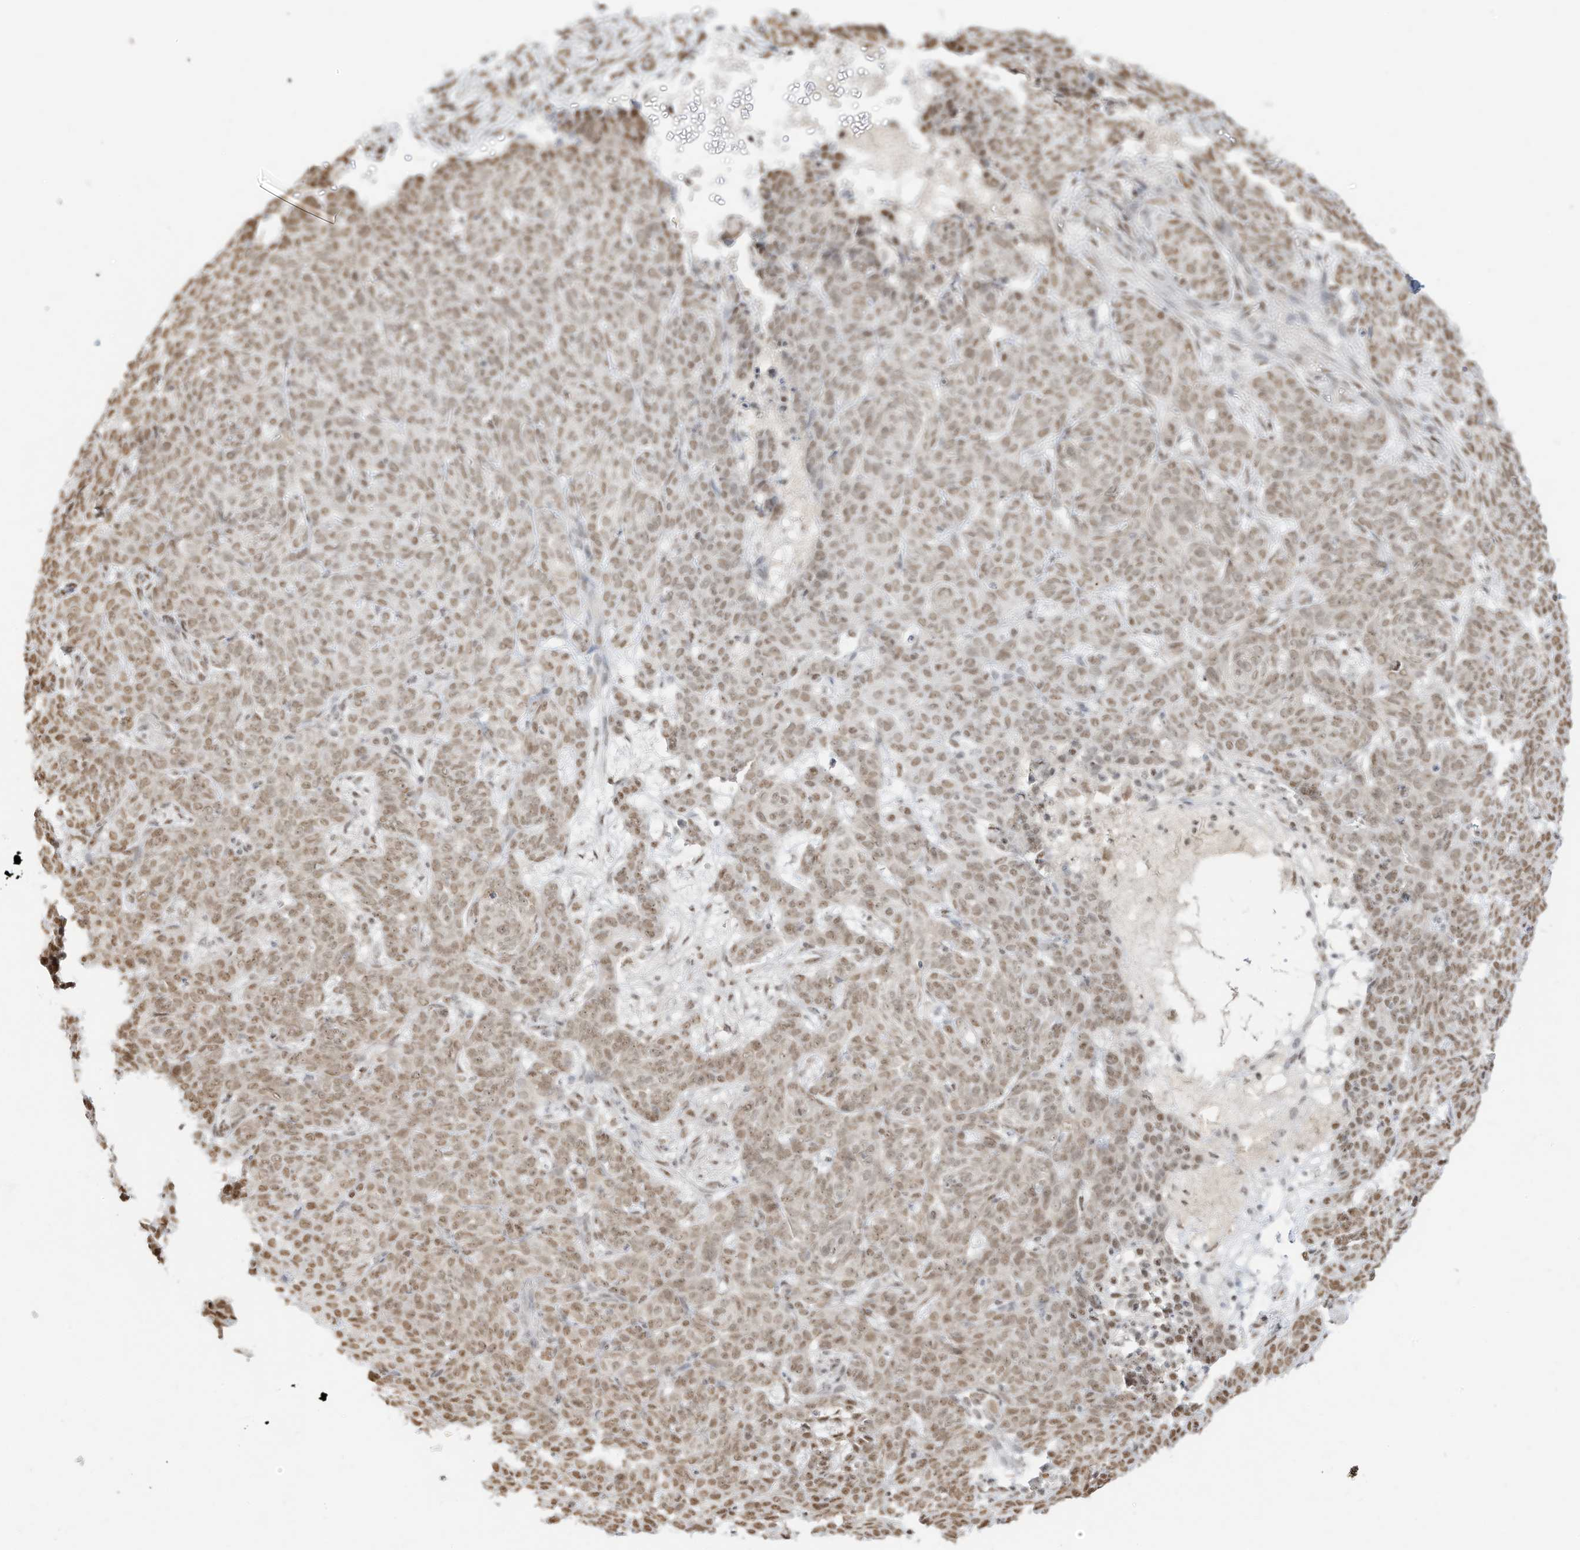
{"staining": {"intensity": "moderate", "quantity": ">75%", "location": "nuclear"}, "tissue": "skin cancer", "cell_type": "Tumor cells", "image_type": "cancer", "snomed": [{"axis": "morphology", "description": "Basal cell carcinoma"}, {"axis": "topography", "description": "Skin"}], "caption": "Moderate nuclear staining is identified in approximately >75% of tumor cells in skin cancer.", "gene": "NHSL1", "patient": {"sex": "male", "age": 85}}